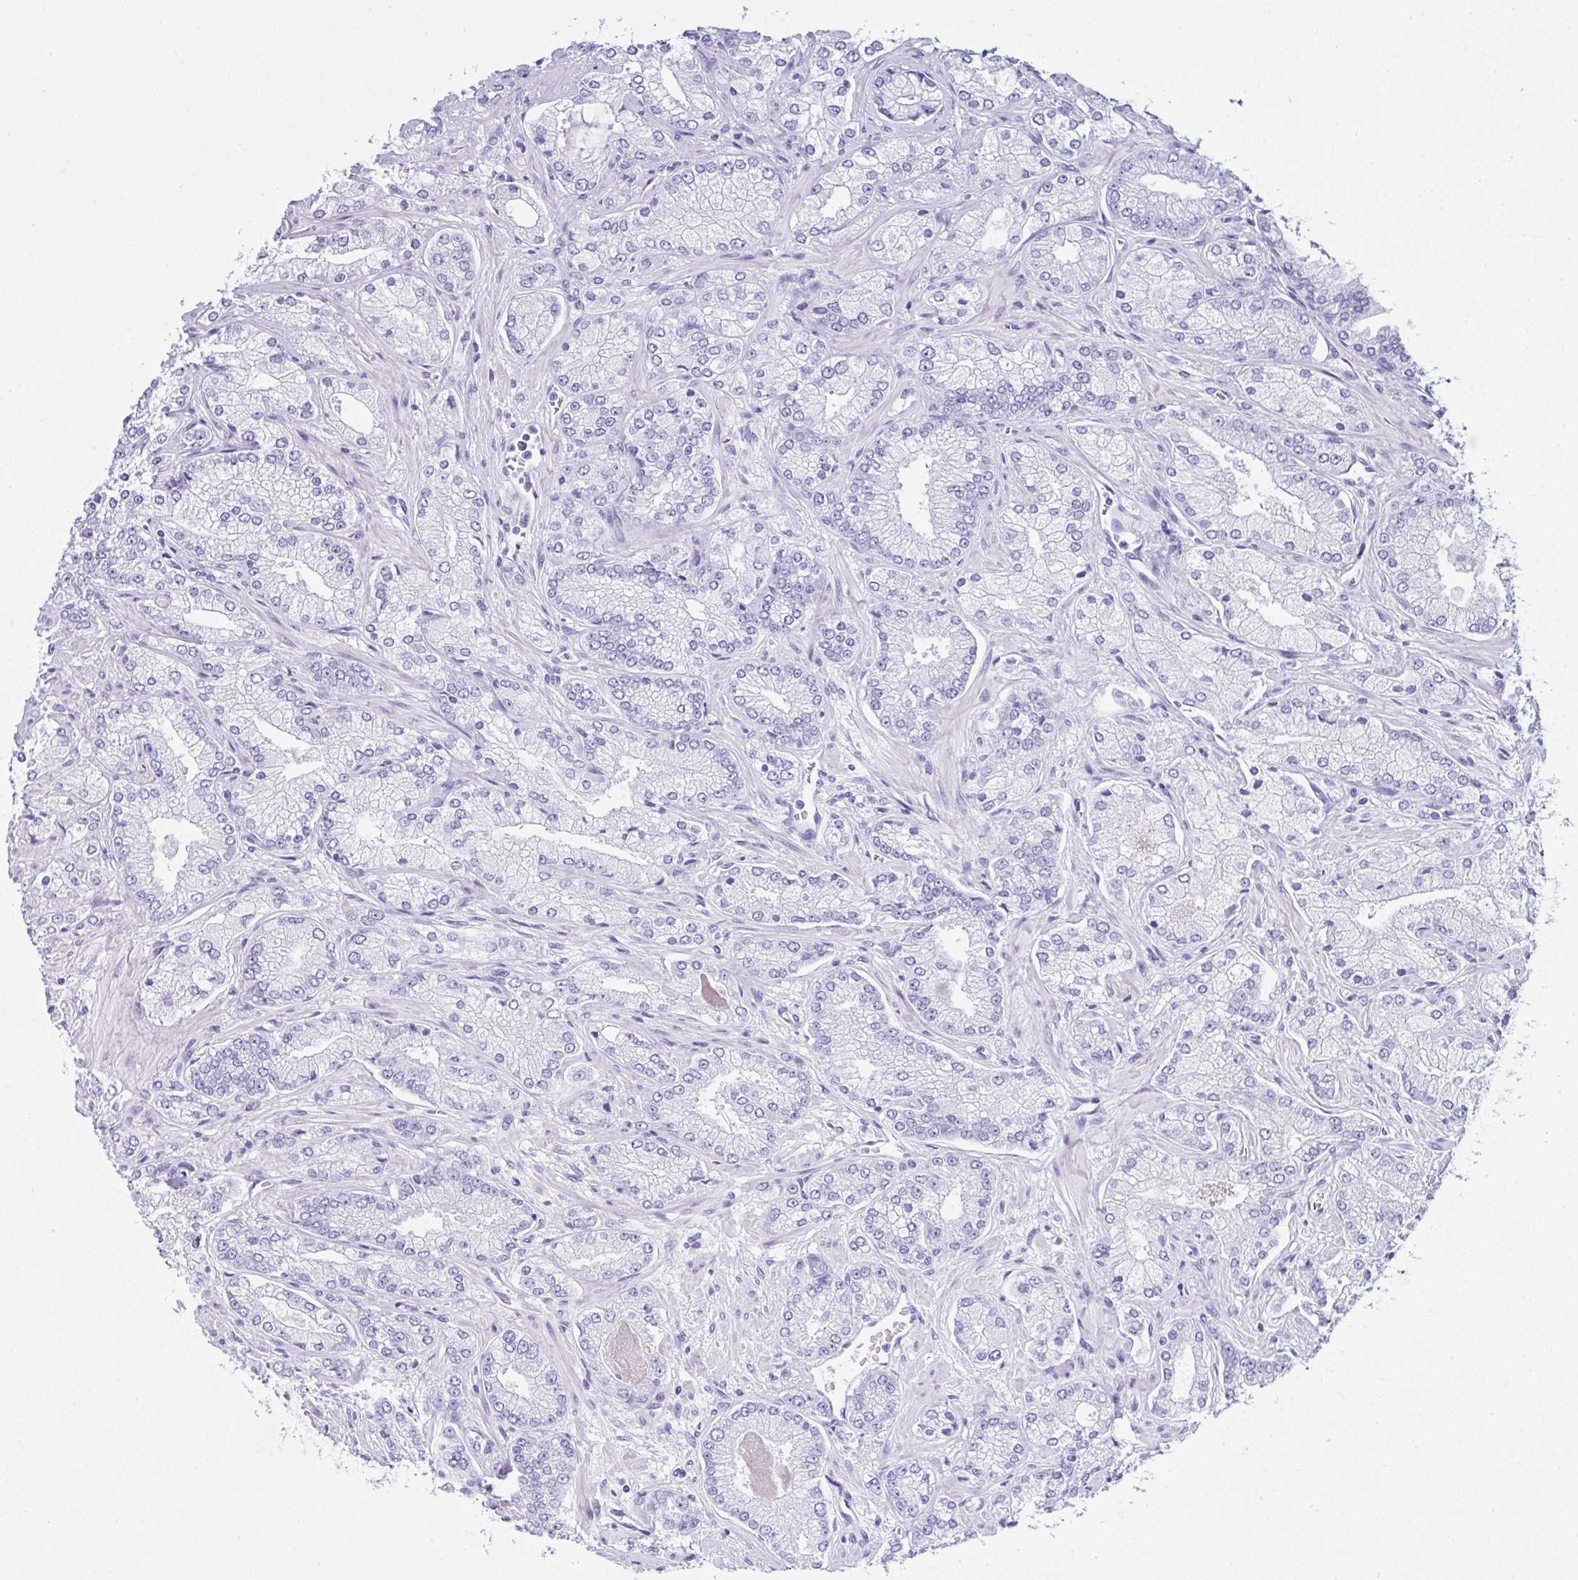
{"staining": {"intensity": "negative", "quantity": "none", "location": "none"}, "tissue": "prostate cancer", "cell_type": "Tumor cells", "image_type": "cancer", "snomed": [{"axis": "morphology", "description": "Normal tissue, NOS"}, {"axis": "morphology", "description": "Adenocarcinoma, High grade"}, {"axis": "topography", "description": "Prostate"}, {"axis": "topography", "description": "Peripheral nerve tissue"}], "caption": "Prostate cancer (adenocarcinoma (high-grade)) stained for a protein using immunohistochemistry exhibits no staining tumor cells.", "gene": "LGALS4", "patient": {"sex": "male", "age": 68}}